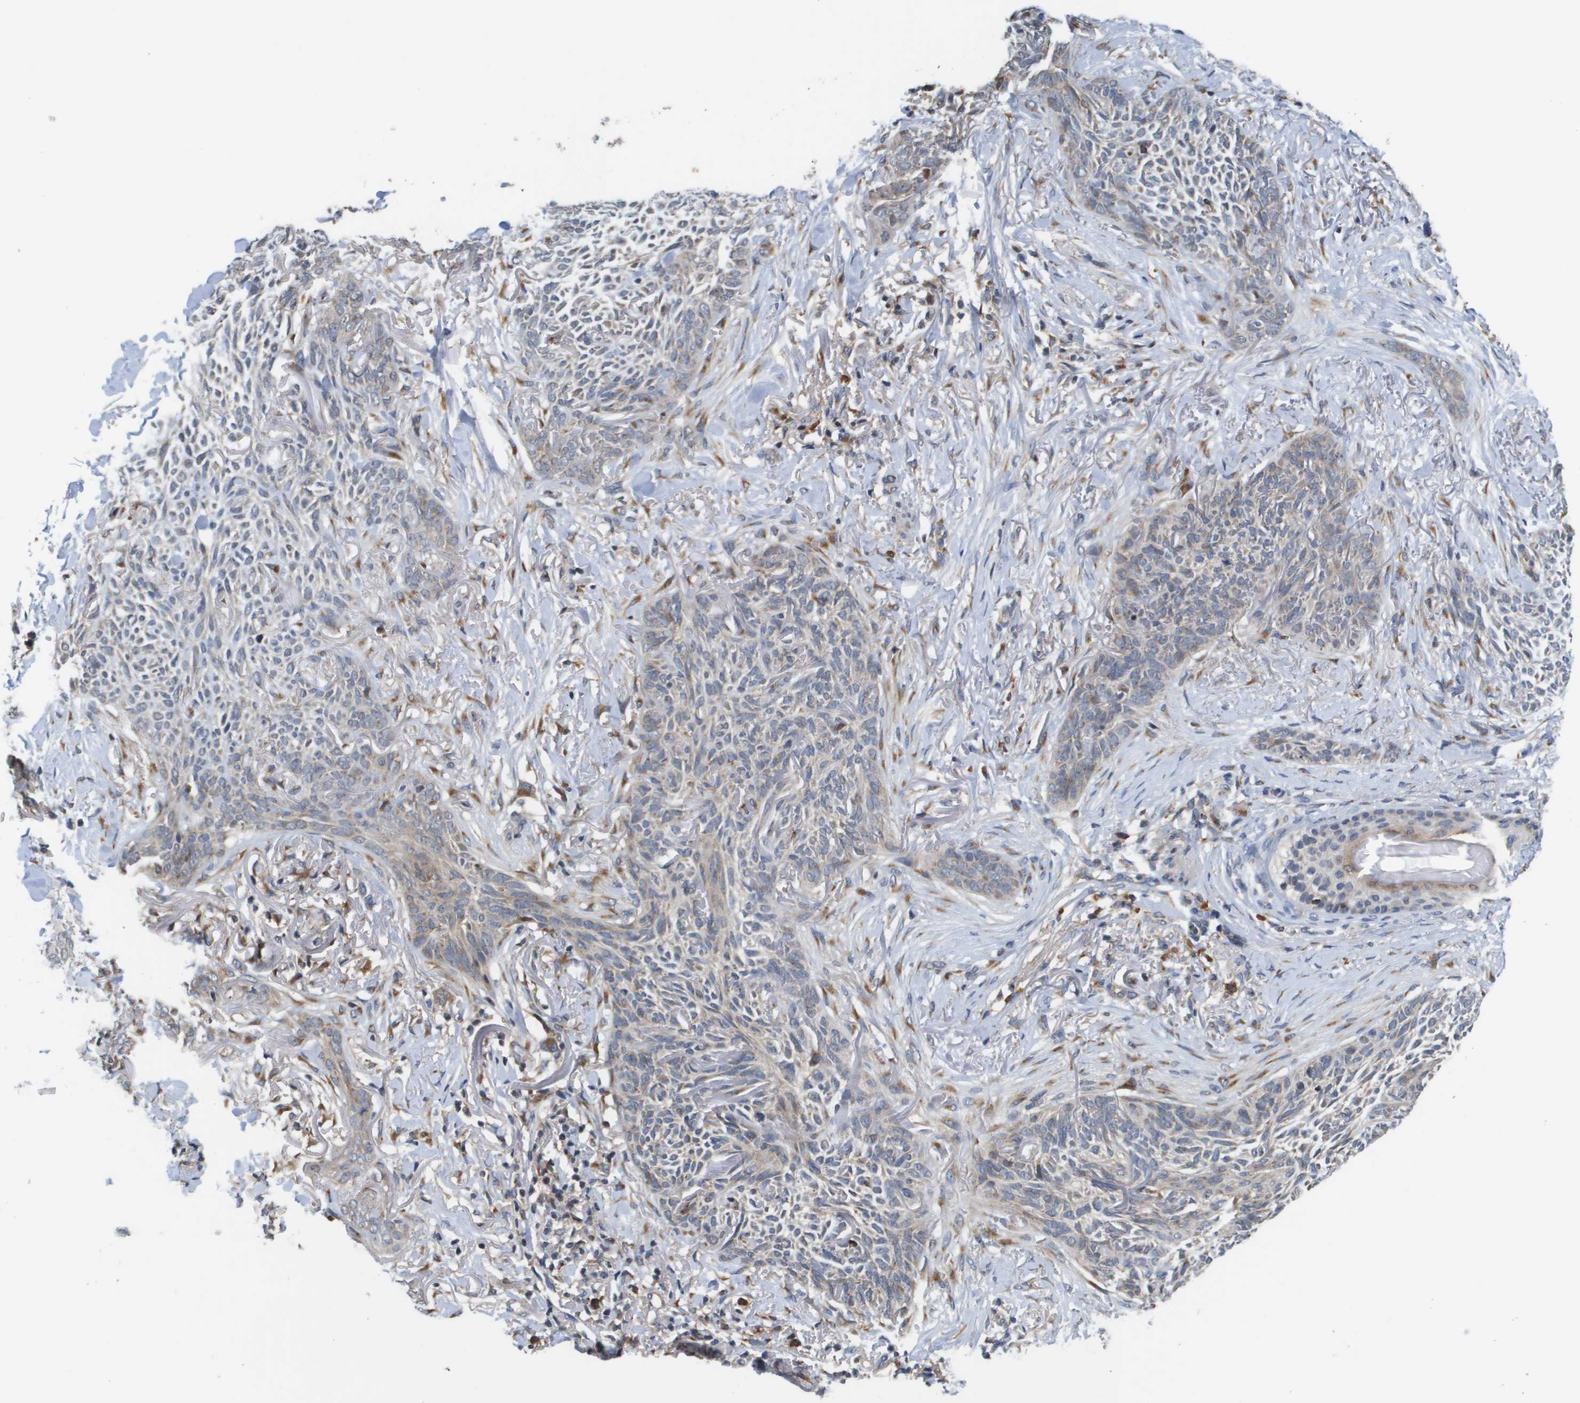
{"staining": {"intensity": "weak", "quantity": "<25%", "location": "cytoplasmic/membranous"}, "tissue": "skin cancer", "cell_type": "Tumor cells", "image_type": "cancer", "snomed": [{"axis": "morphology", "description": "Basal cell carcinoma"}, {"axis": "topography", "description": "Skin"}], "caption": "There is no significant staining in tumor cells of basal cell carcinoma (skin).", "gene": "PCK1", "patient": {"sex": "female", "age": 84}}